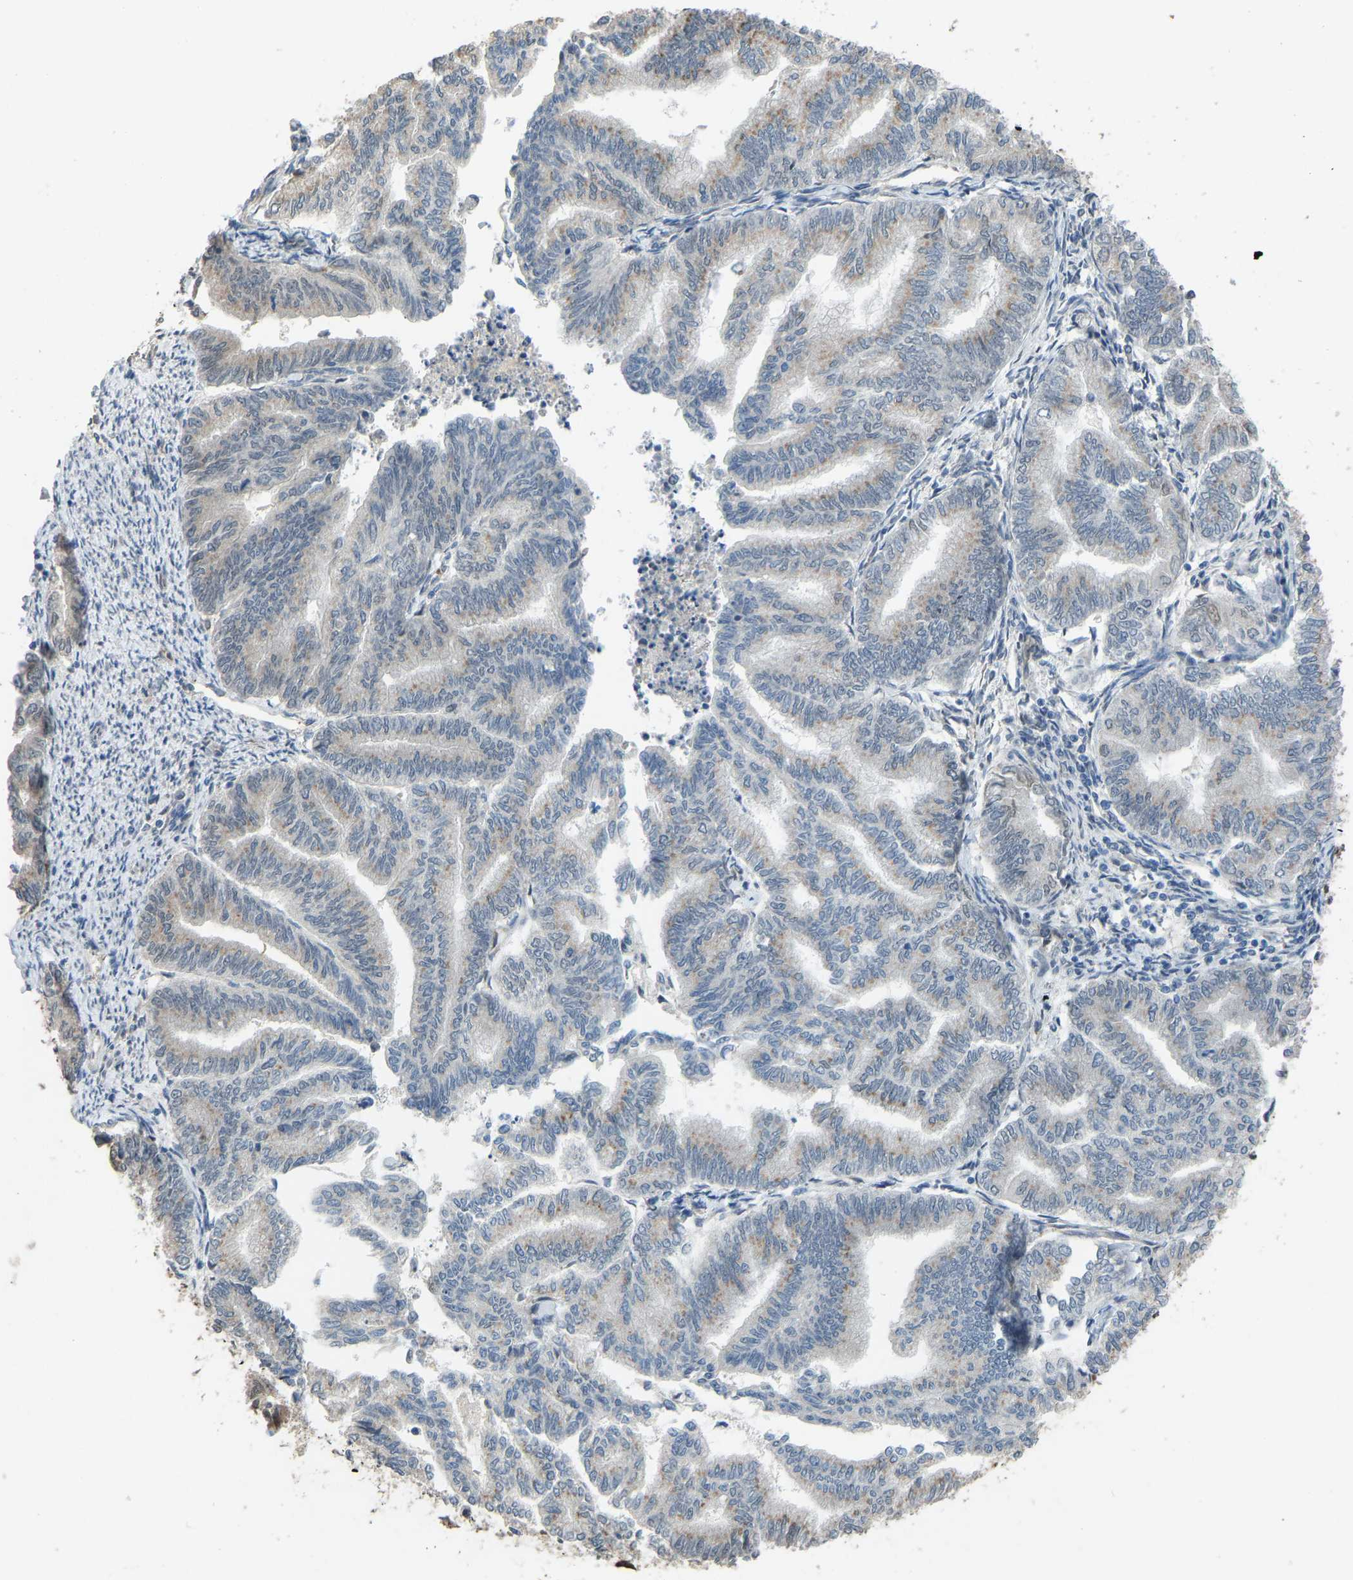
{"staining": {"intensity": "weak", "quantity": "<25%", "location": "cytoplasmic/membranous"}, "tissue": "endometrial cancer", "cell_type": "Tumor cells", "image_type": "cancer", "snomed": [{"axis": "morphology", "description": "Adenocarcinoma, NOS"}, {"axis": "topography", "description": "Endometrium"}], "caption": "Image shows no significant protein positivity in tumor cells of endometrial adenocarcinoma. (Immunohistochemistry (ihc), brightfield microscopy, high magnification).", "gene": "KPNA6", "patient": {"sex": "female", "age": 79}}